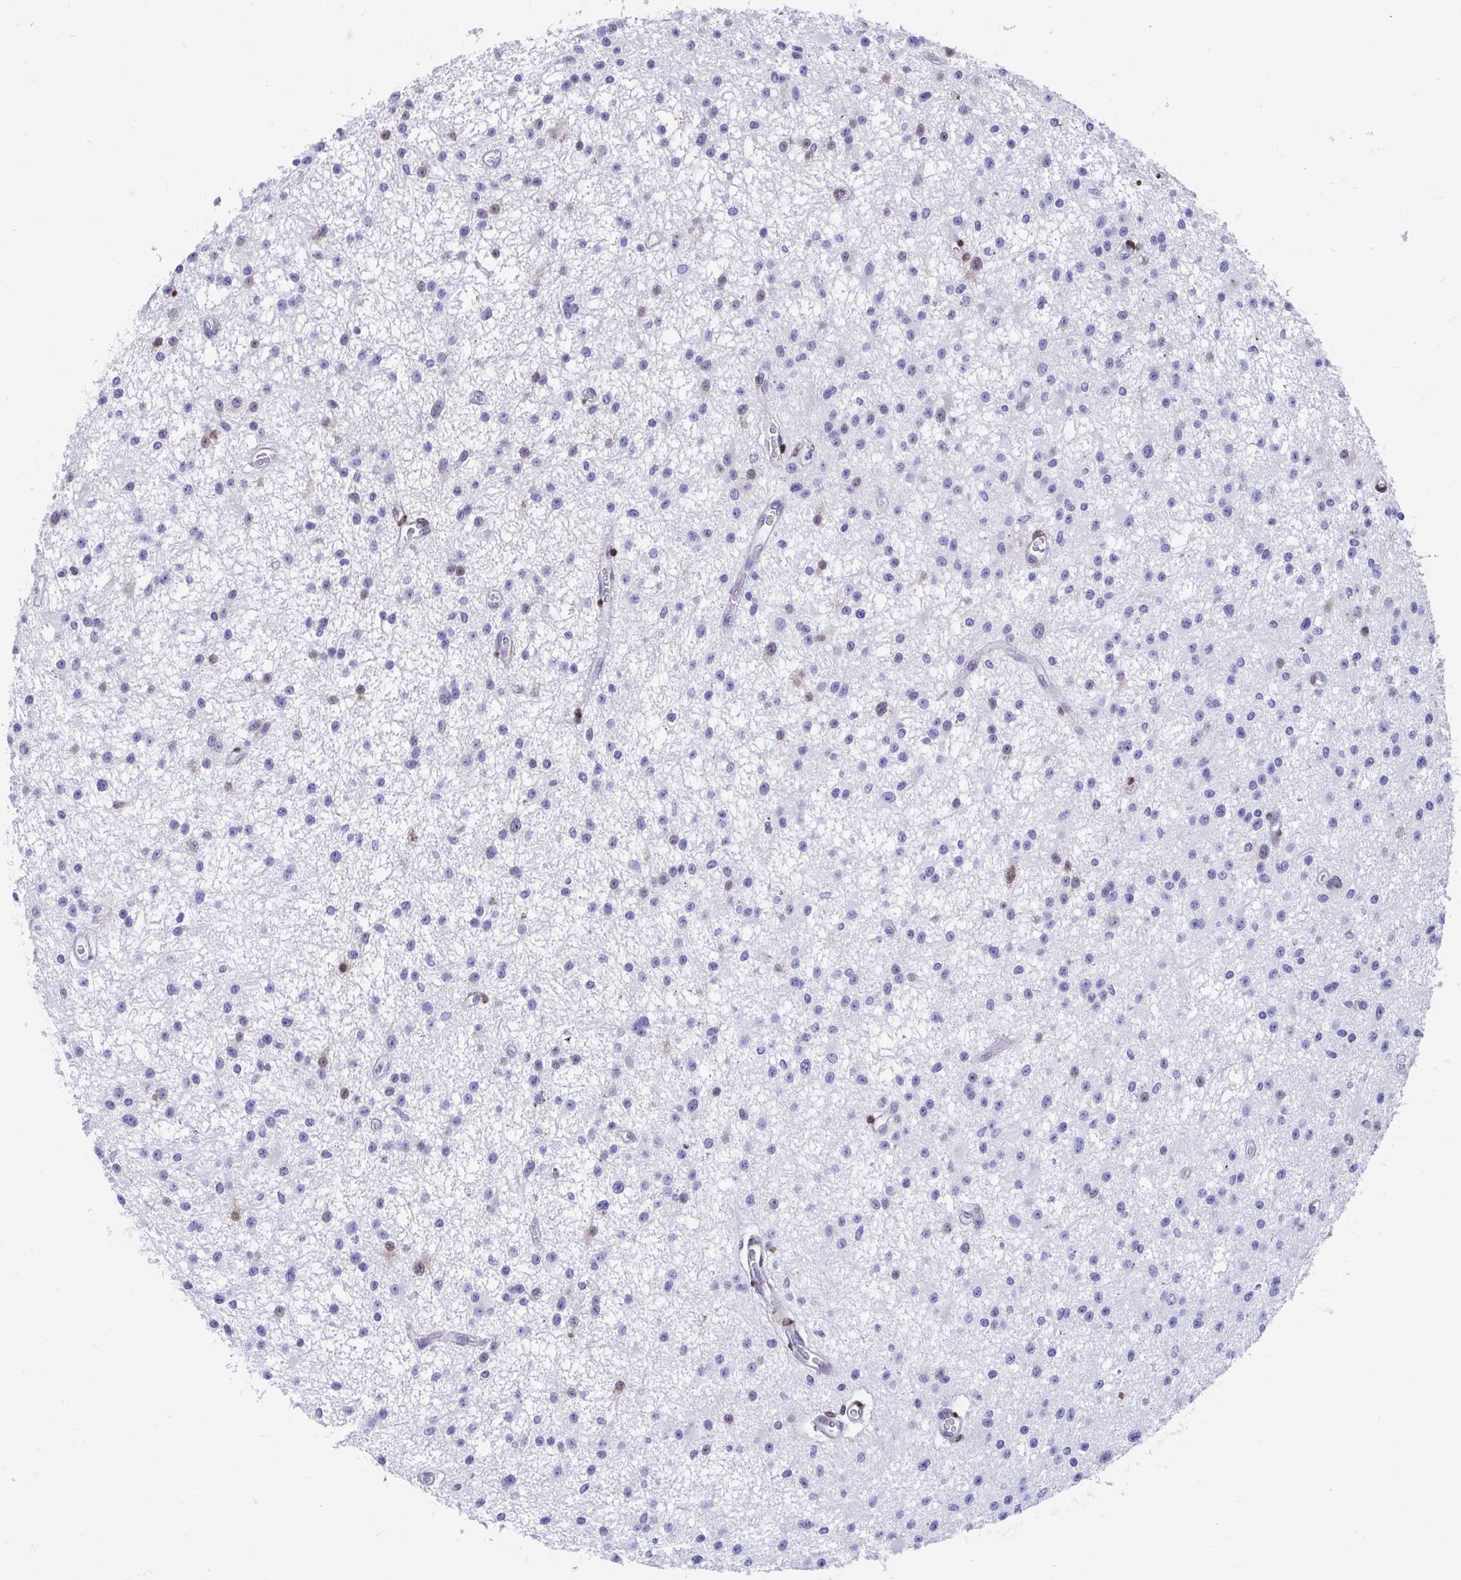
{"staining": {"intensity": "moderate", "quantity": "<25%", "location": "nuclear"}, "tissue": "glioma", "cell_type": "Tumor cells", "image_type": "cancer", "snomed": [{"axis": "morphology", "description": "Glioma, malignant, Low grade"}, {"axis": "topography", "description": "Brain"}], "caption": "A micrograph of malignant glioma (low-grade) stained for a protein shows moderate nuclear brown staining in tumor cells.", "gene": "RBPMS", "patient": {"sex": "male", "age": 43}}